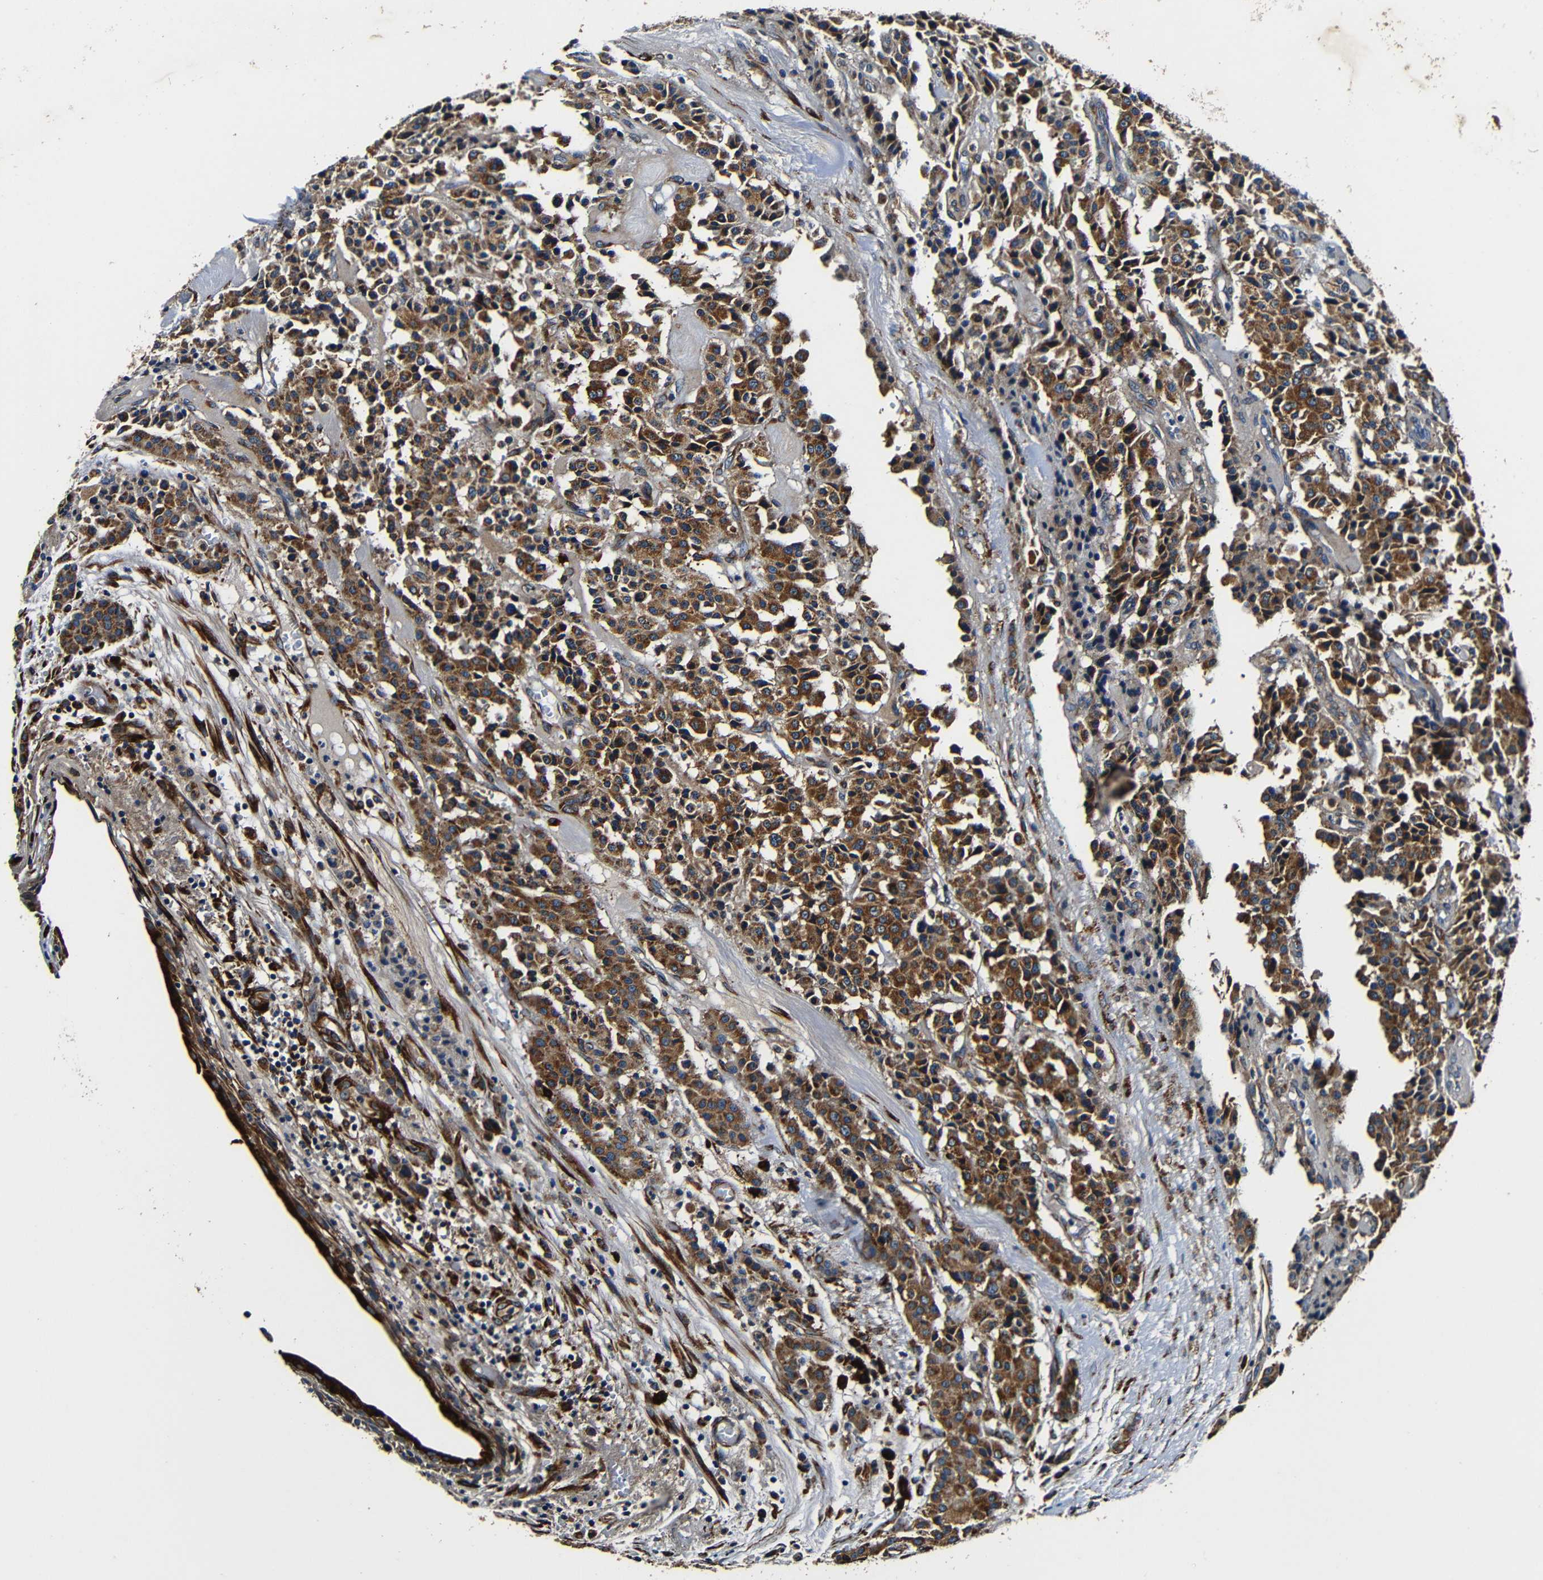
{"staining": {"intensity": "strong", "quantity": ">75%", "location": "cytoplasmic/membranous"}, "tissue": "carcinoid", "cell_type": "Tumor cells", "image_type": "cancer", "snomed": [{"axis": "morphology", "description": "Carcinoid, malignant, NOS"}, {"axis": "topography", "description": "Lung"}], "caption": "The immunohistochemical stain highlights strong cytoplasmic/membranous positivity in tumor cells of carcinoid tissue. (DAB = brown stain, brightfield microscopy at high magnification).", "gene": "RRBP1", "patient": {"sex": "male", "age": 30}}